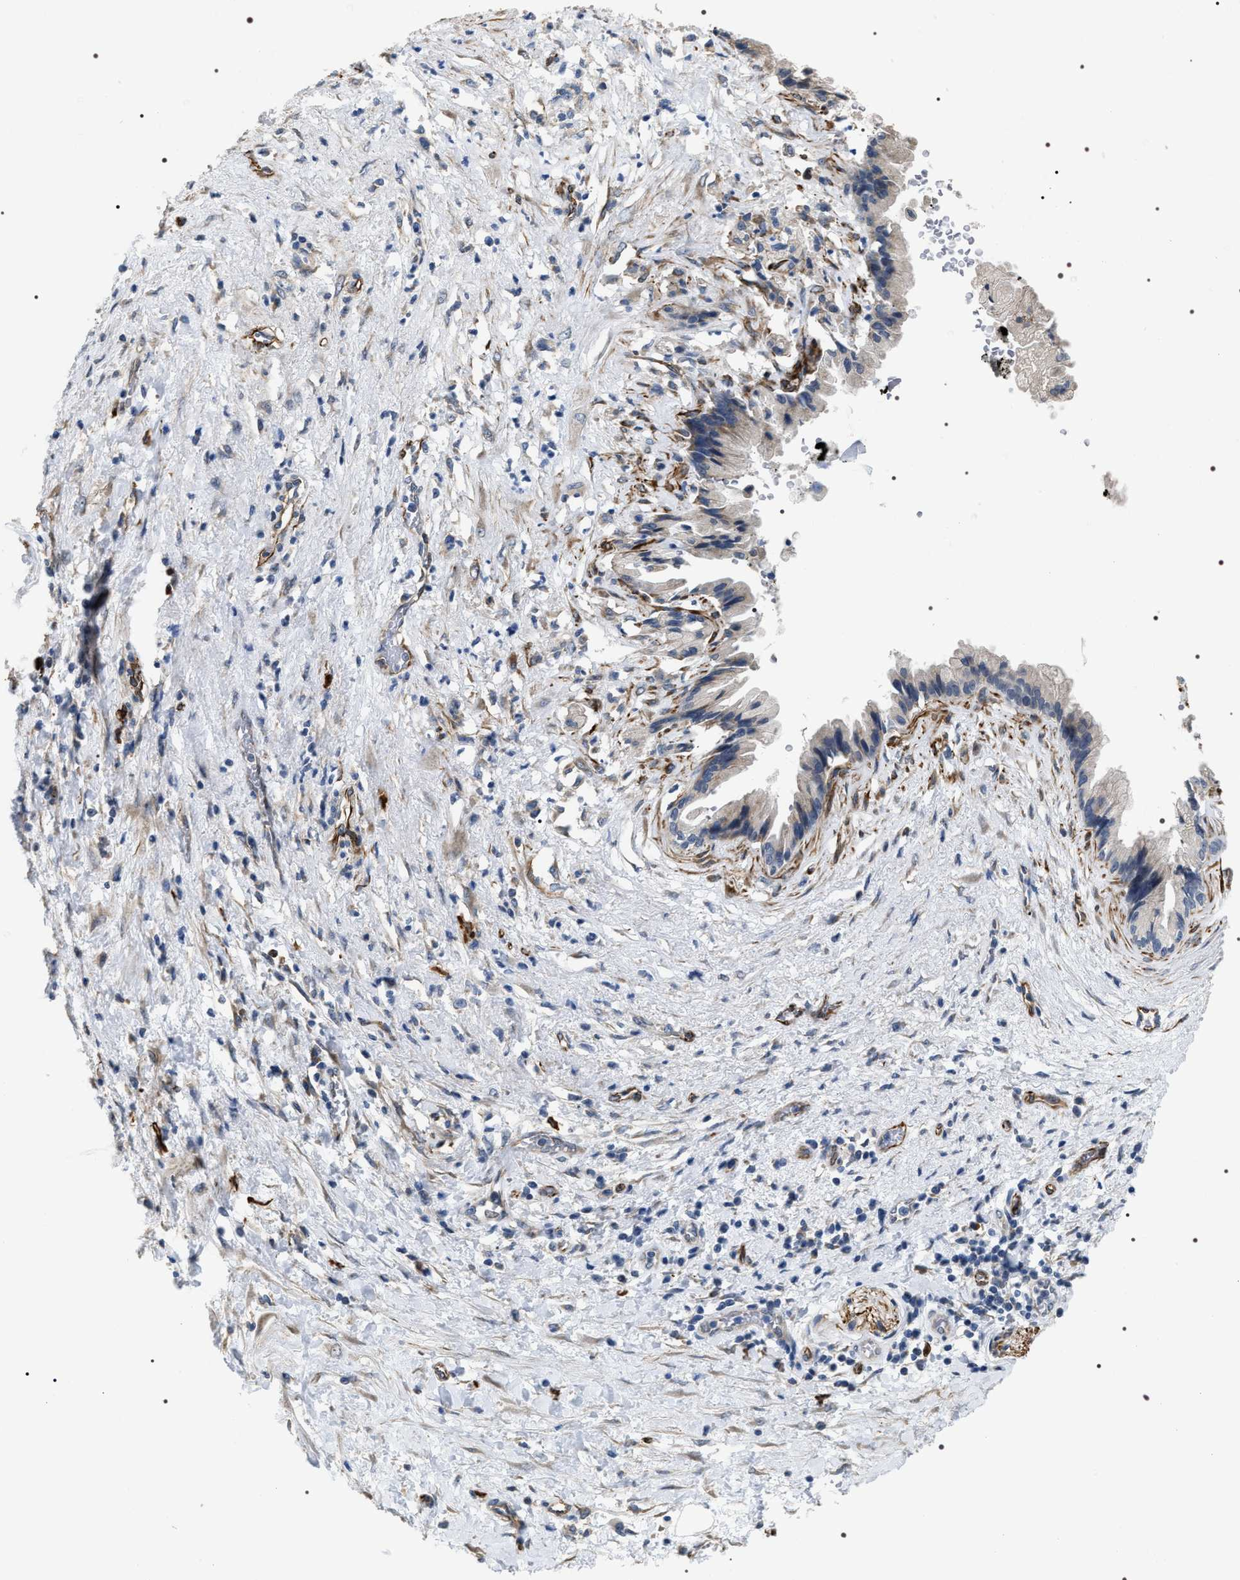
{"staining": {"intensity": "negative", "quantity": "none", "location": "none"}, "tissue": "pancreatic cancer", "cell_type": "Tumor cells", "image_type": "cancer", "snomed": [{"axis": "morphology", "description": "Normal tissue, NOS"}, {"axis": "morphology", "description": "Adenocarcinoma, NOS"}, {"axis": "topography", "description": "Pancreas"}, {"axis": "topography", "description": "Duodenum"}], "caption": "The histopathology image demonstrates no significant expression in tumor cells of pancreatic cancer (adenocarcinoma).", "gene": "PKD1L1", "patient": {"sex": "female", "age": 60}}